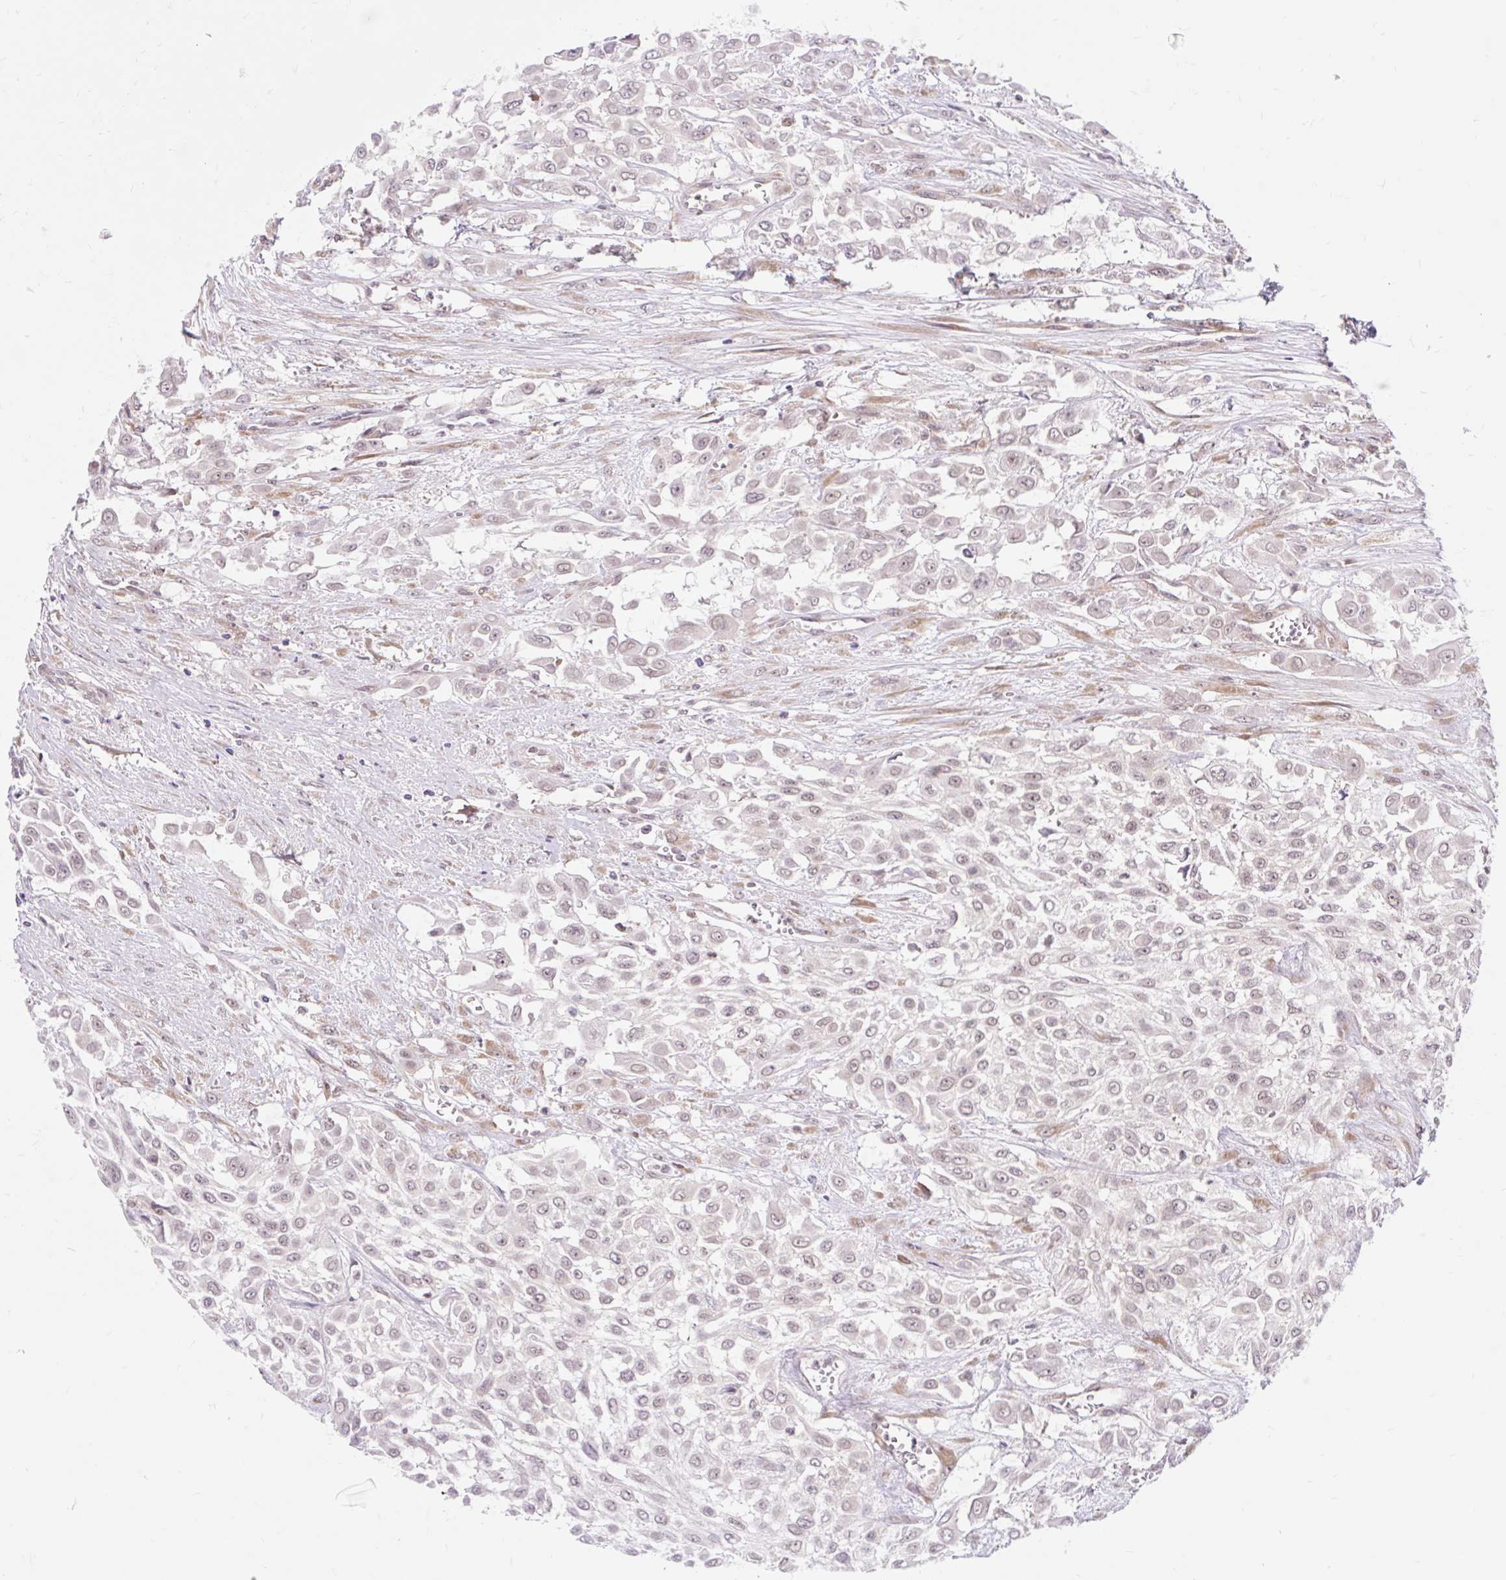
{"staining": {"intensity": "negative", "quantity": "none", "location": "none"}, "tissue": "urothelial cancer", "cell_type": "Tumor cells", "image_type": "cancer", "snomed": [{"axis": "morphology", "description": "Urothelial carcinoma, High grade"}, {"axis": "topography", "description": "Urinary bladder"}], "caption": "Immunohistochemical staining of human urothelial carcinoma (high-grade) reveals no significant expression in tumor cells.", "gene": "SRSF10", "patient": {"sex": "male", "age": 57}}